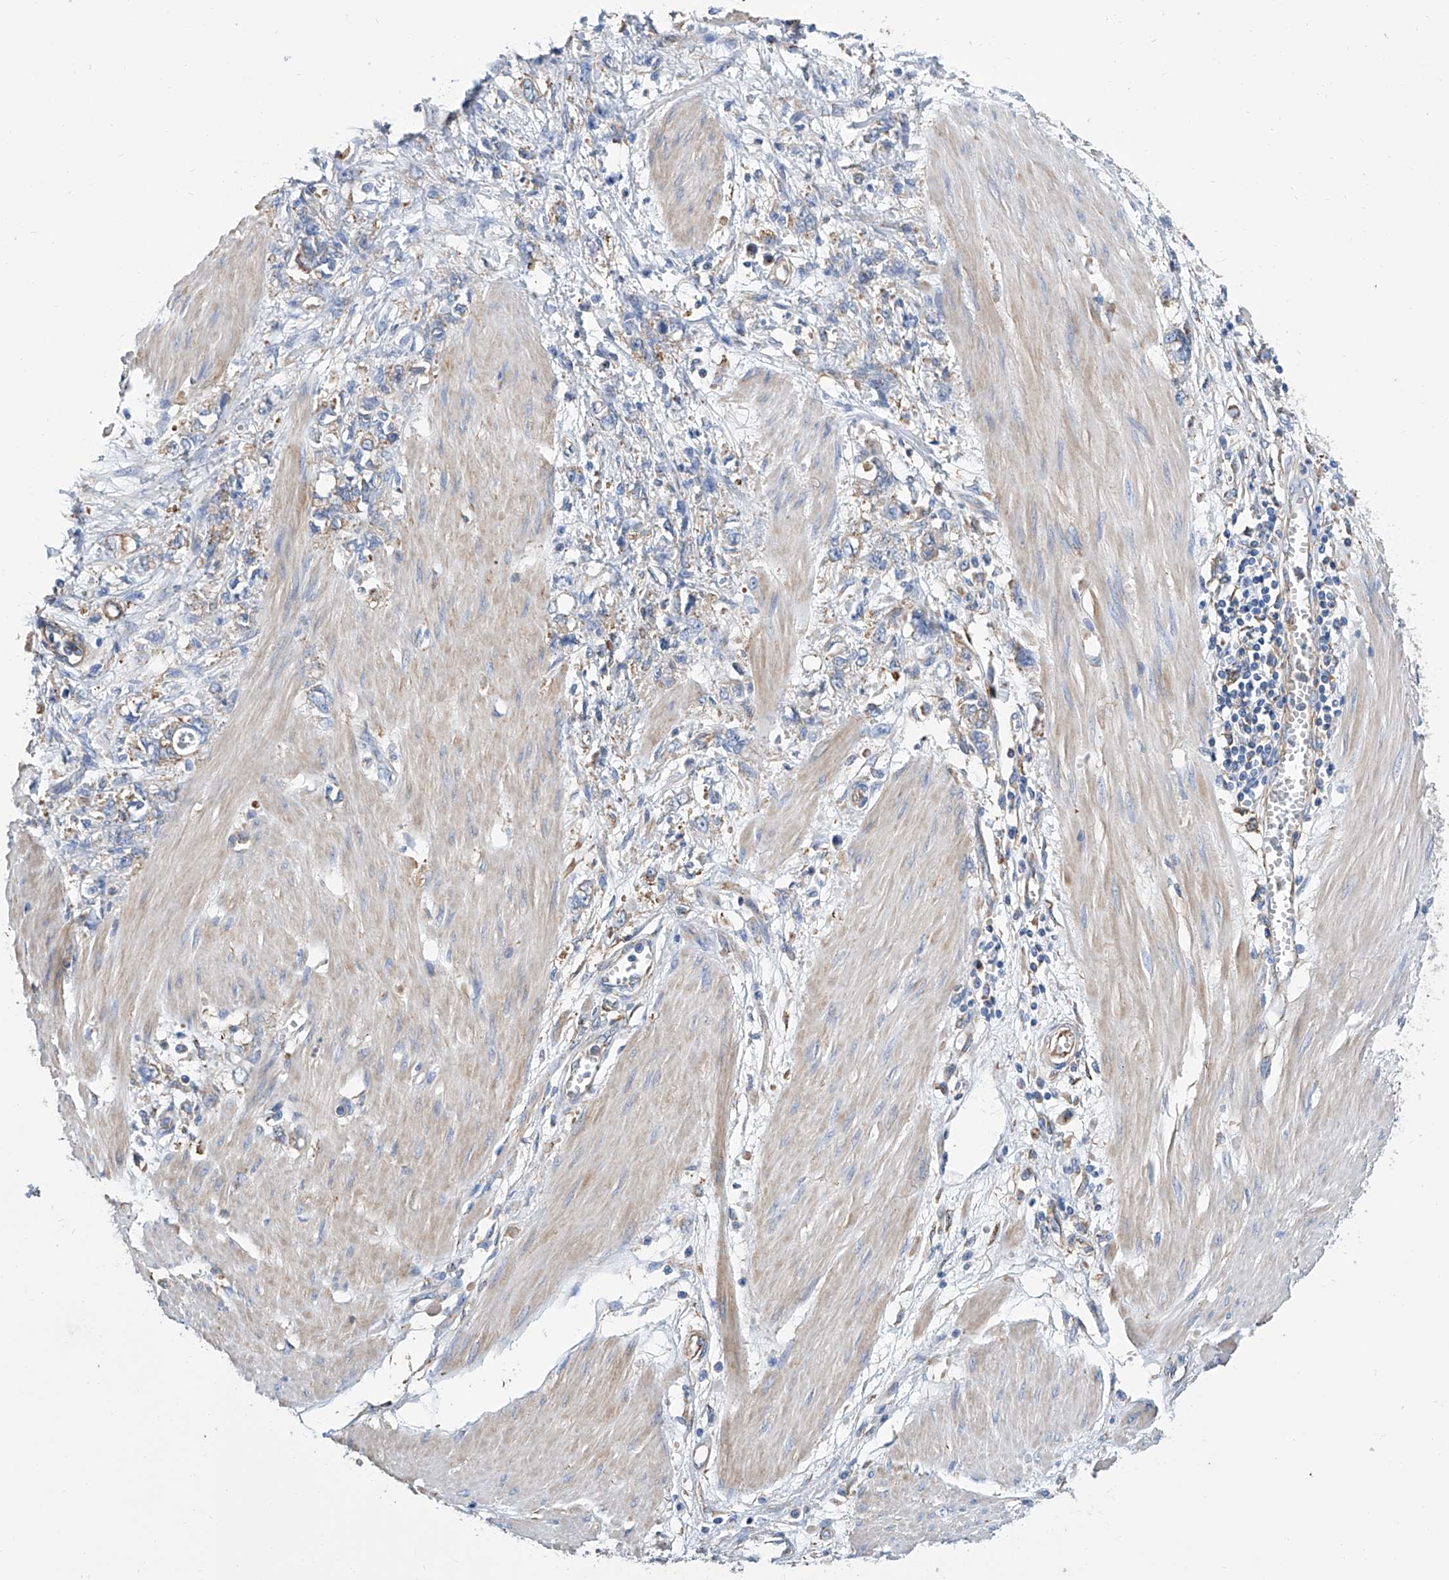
{"staining": {"intensity": "weak", "quantity": "<25%", "location": "cytoplasmic/membranous"}, "tissue": "stomach cancer", "cell_type": "Tumor cells", "image_type": "cancer", "snomed": [{"axis": "morphology", "description": "Adenocarcinoma, NOS"}, {"axis": "topography", "description": "Stomach"}], "caption": "A high-resolution micrograph shows immunohistochemistry staining of stomach cancer, which shows no significant positivity in tumor cells. (DAB immunohistochemistry with hematoxylin counter stain).", "gene": "GPT", "patient": {"sex": "female", "age": 76}}